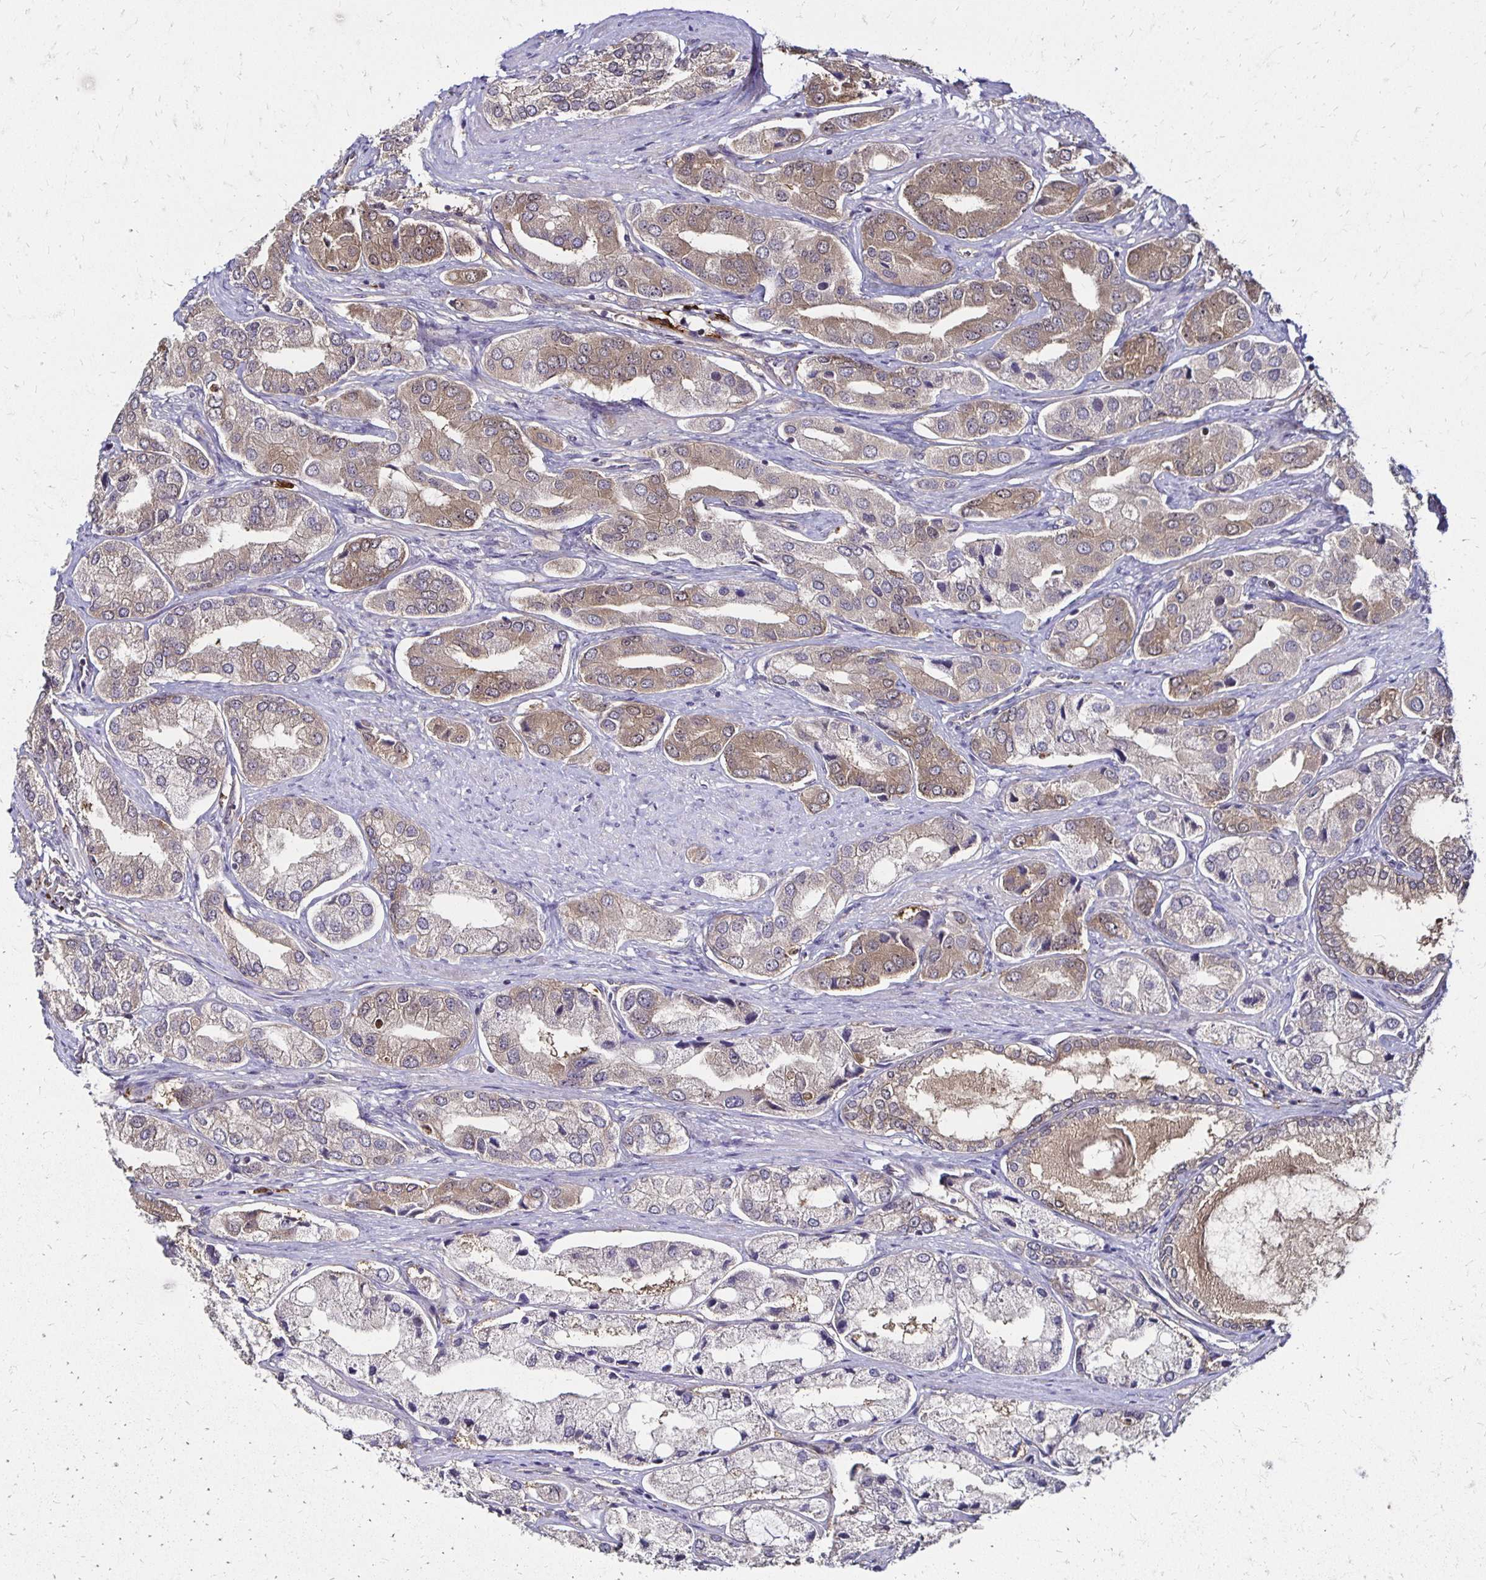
{"staining": {"intensity": "weak", "quantity": "25%-75%", "location": "cytoplasmic/membranous"}, "tissue": "prostate cancer", "cell_type": "Tumor cells", "image_type": "cancer", "snomed": [{"axis": "morphology", "description": "Adenocarcinoma, Low grade"}, {"axis": "topography", "description": "Prostate"}], "caption": "Protein analysis of prostate cancer (low-grade adenocarcinoma) tissue demonstrates weak cytoplasmic/membranous staining in approximately 25%-75% of tumor cells. (Stains: DAB in brown, nuclei in blue, Microscopy: brightfield microscopy at high magnification).", "gene": "TXN", "patient": {"sex": "male", "age": 69}}